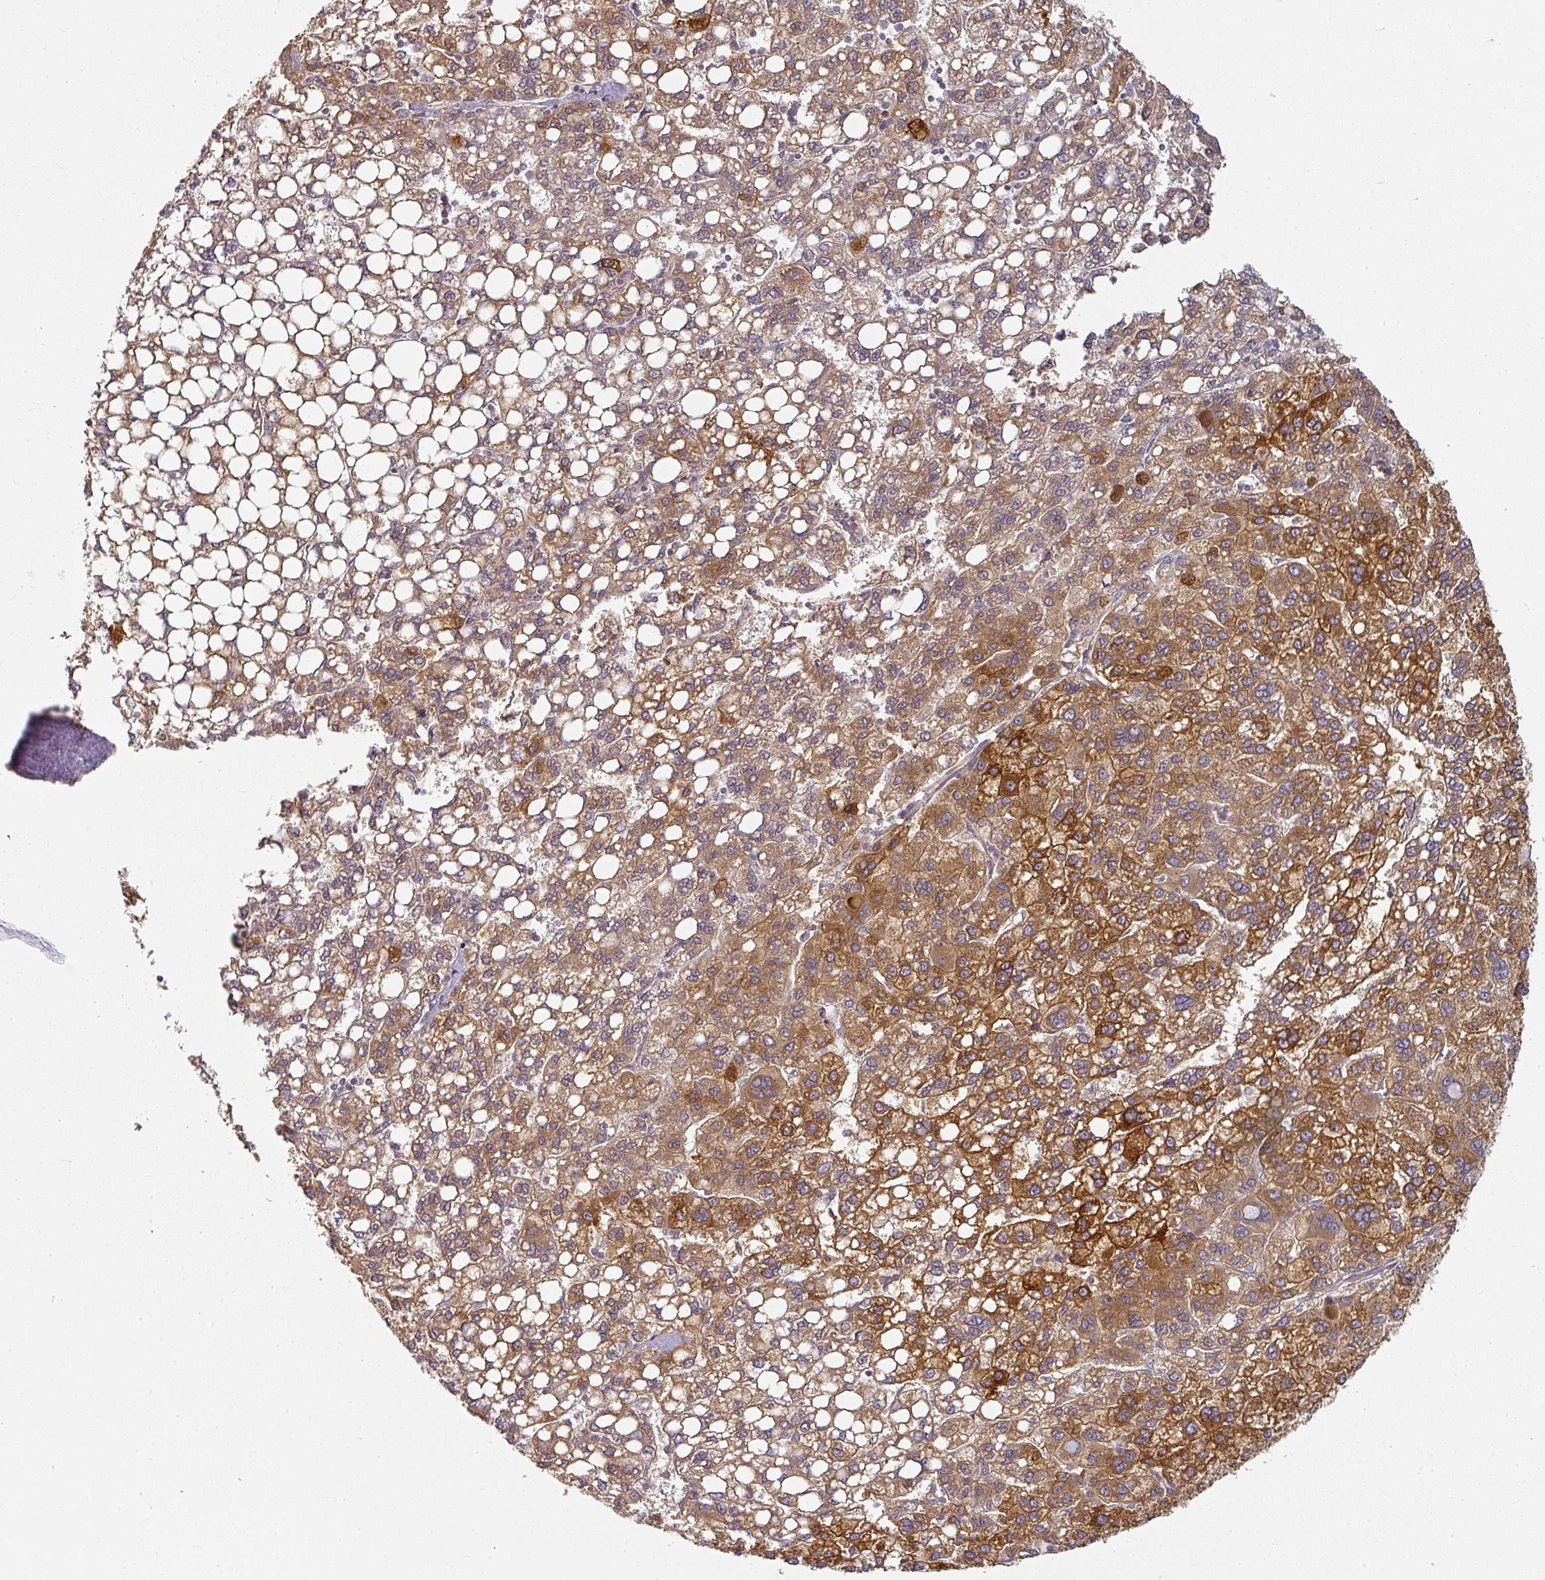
{"staining": {"intensity": "strong", "quantity": ">75%", "location": "cytoplasmic/membranous"}, "tissue": "liver cancer", "cell_type": "Tumor cells", "image_type": "cancer", "snomed": [{"axis": "morphology", "description": "Carcinoma, Hepatocellular, NOS"}, {"axis": "topography", "description": "Liver"}], "caption": "Immunohistochemical staining of human liver cancer shows high levels of strong cytoplasmic/membranous protein staining in about >75% of tumor cells. The protein of interest is stained brown, and the nuclei are stained in blue (DAB (3,3'-diaminobenzidine) IHC with brightfield microscopy, high magnification).", "gene": "MAP2K2", "patient": {"sex": "female", "age": 82}}